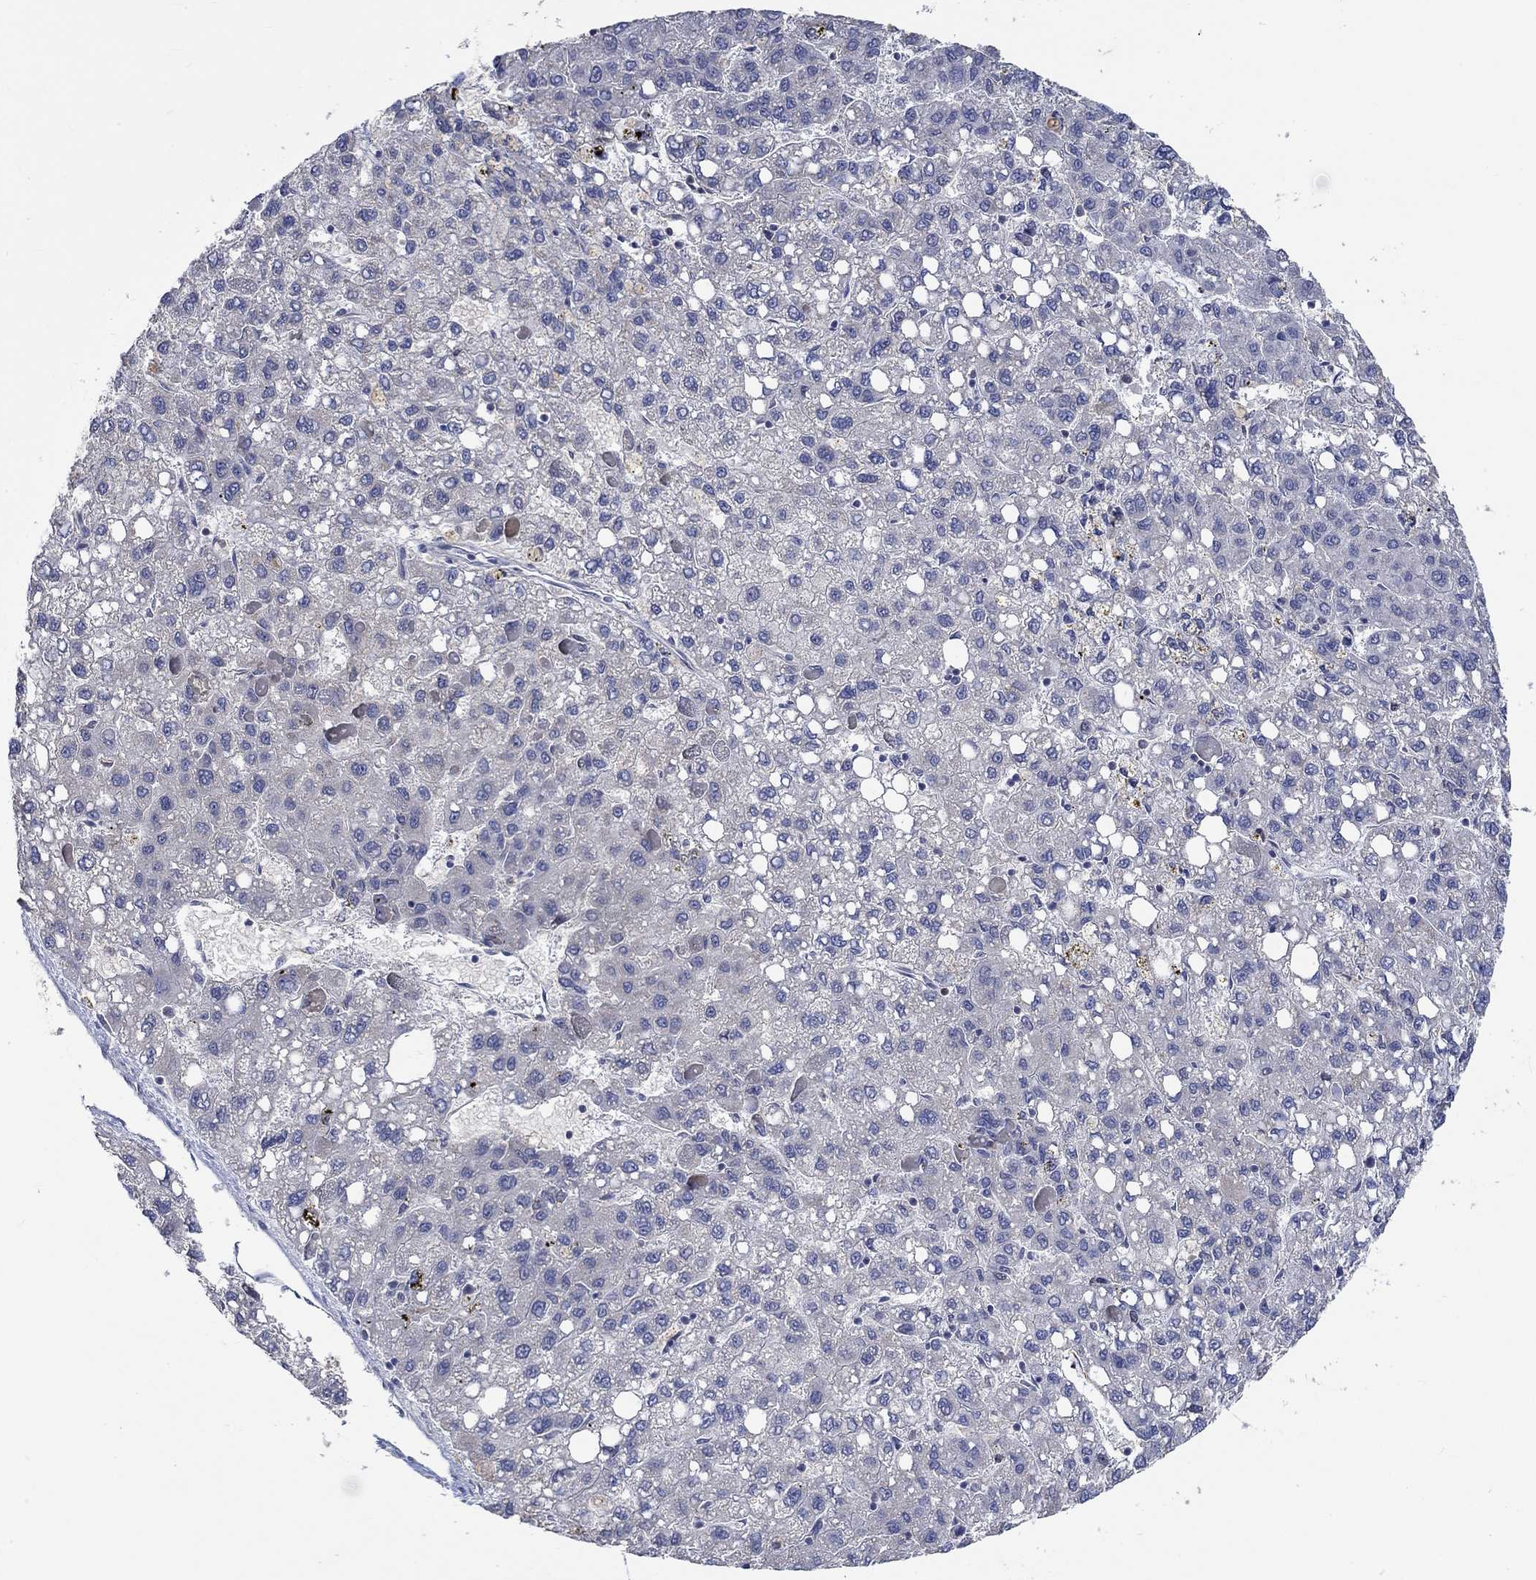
{"staining": {"intensity": "negative", "quantity": "none", "location": "none"}, "tissue": "liver cancer", "cell_type": "Tumor cells", "image_type": "cancer", "snomed": [{"axis": "morphology", "description": "Carcinoma, Hepatocellular, NOS"}, {"axis": "topography", "description": "Liver"}], "caption": "Tumor cells show no significant protein expression in liver cancer.", "gene": "WASF1", "patient": {"sex": "female", "age": 82}}